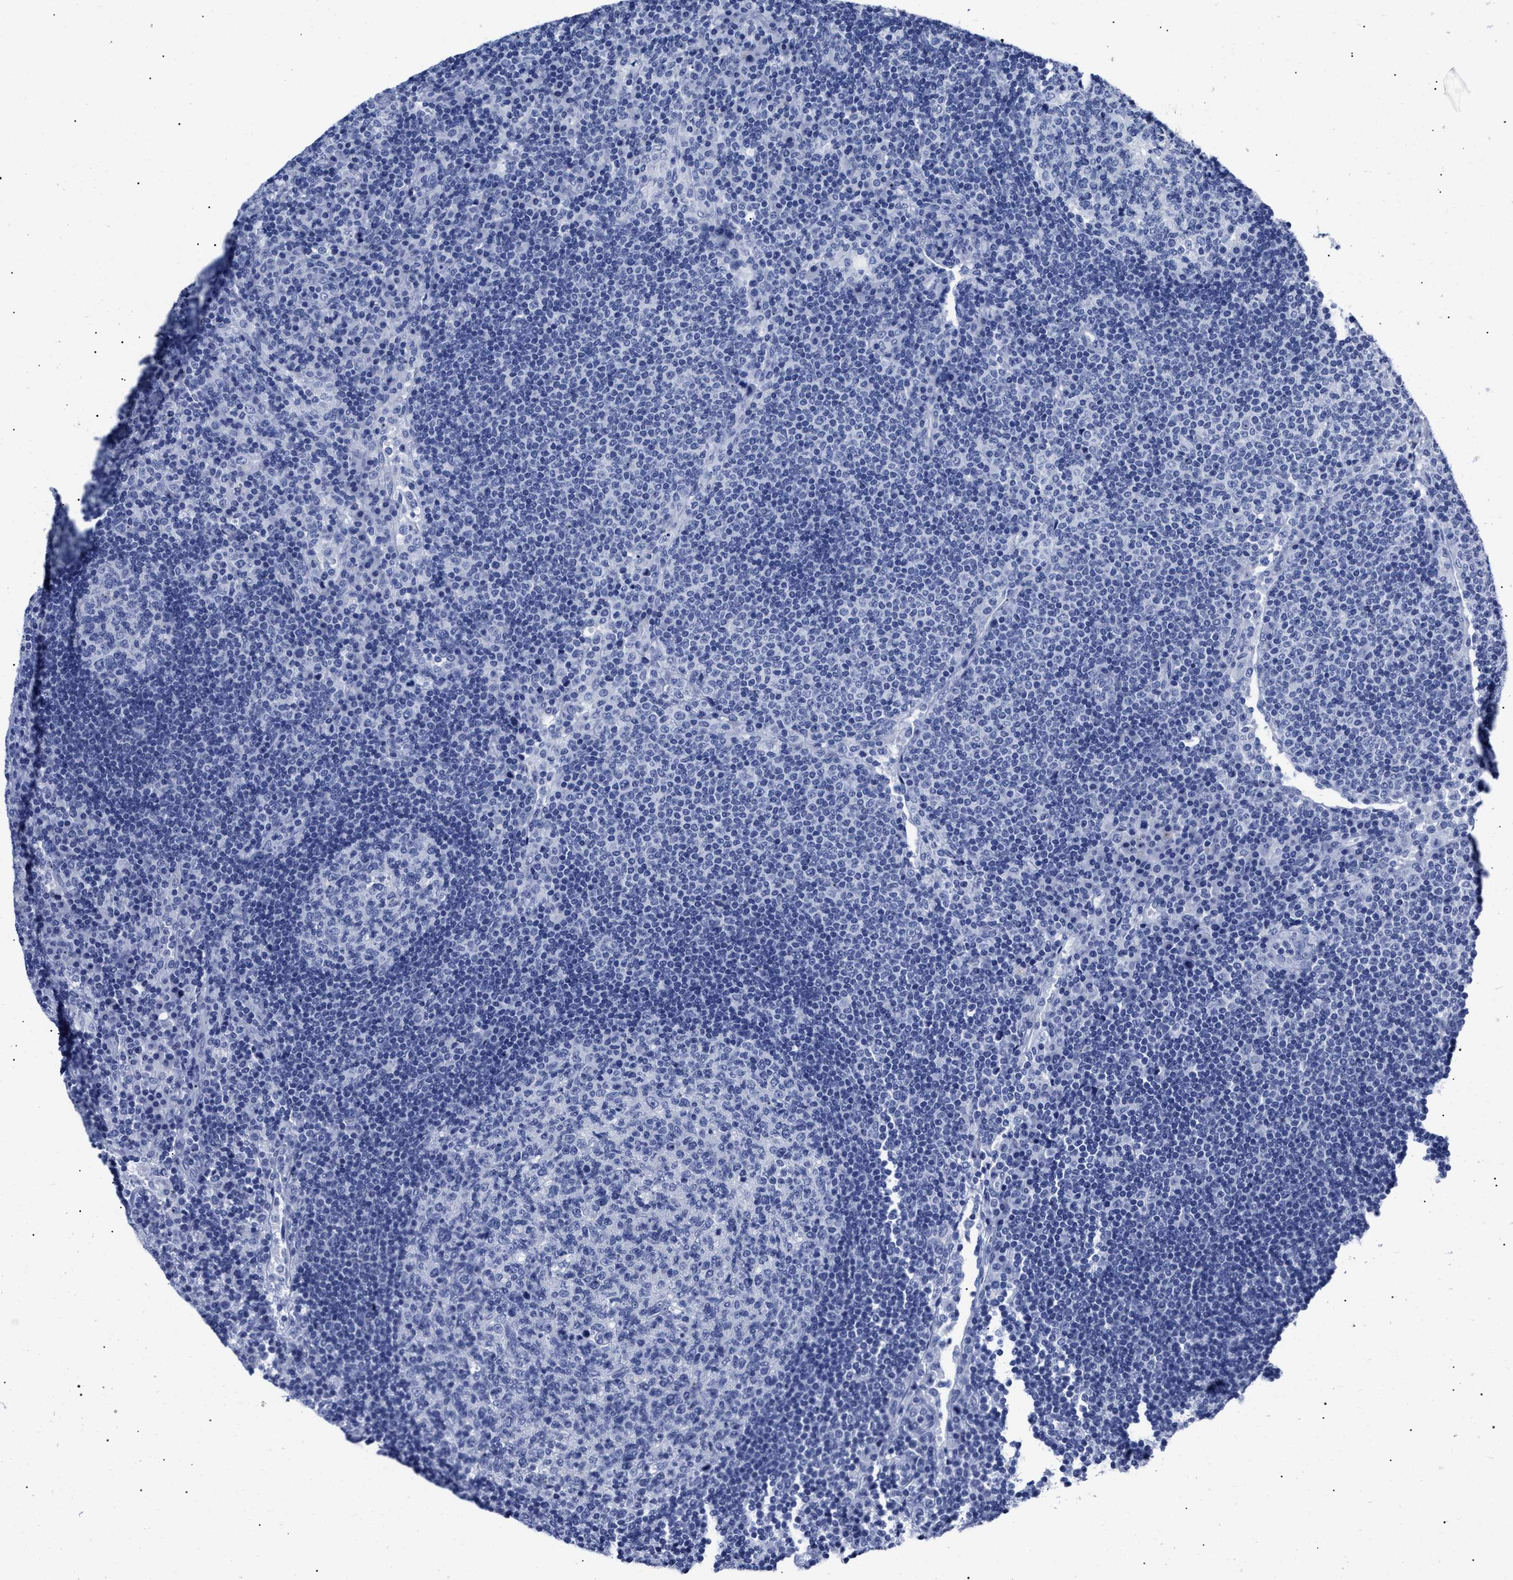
{"staining": {"intensity": "negative", "quantity": "none", "location": "none"}, "tissue": "lymph node", "cell_type": "Germinal center cells", "image_type": "normal", "snomed": [{"axis": "morphology", "description": "Normal tissue, NOS"}, {"axis": "topography", "description": "Lymph node"}], "caption": "Normal lymph node was stained to show a protein in brown. There is no significant staining in germinal center cells.", "gene": "ALPG", "patient": {"sex": "female", "age": 53}}